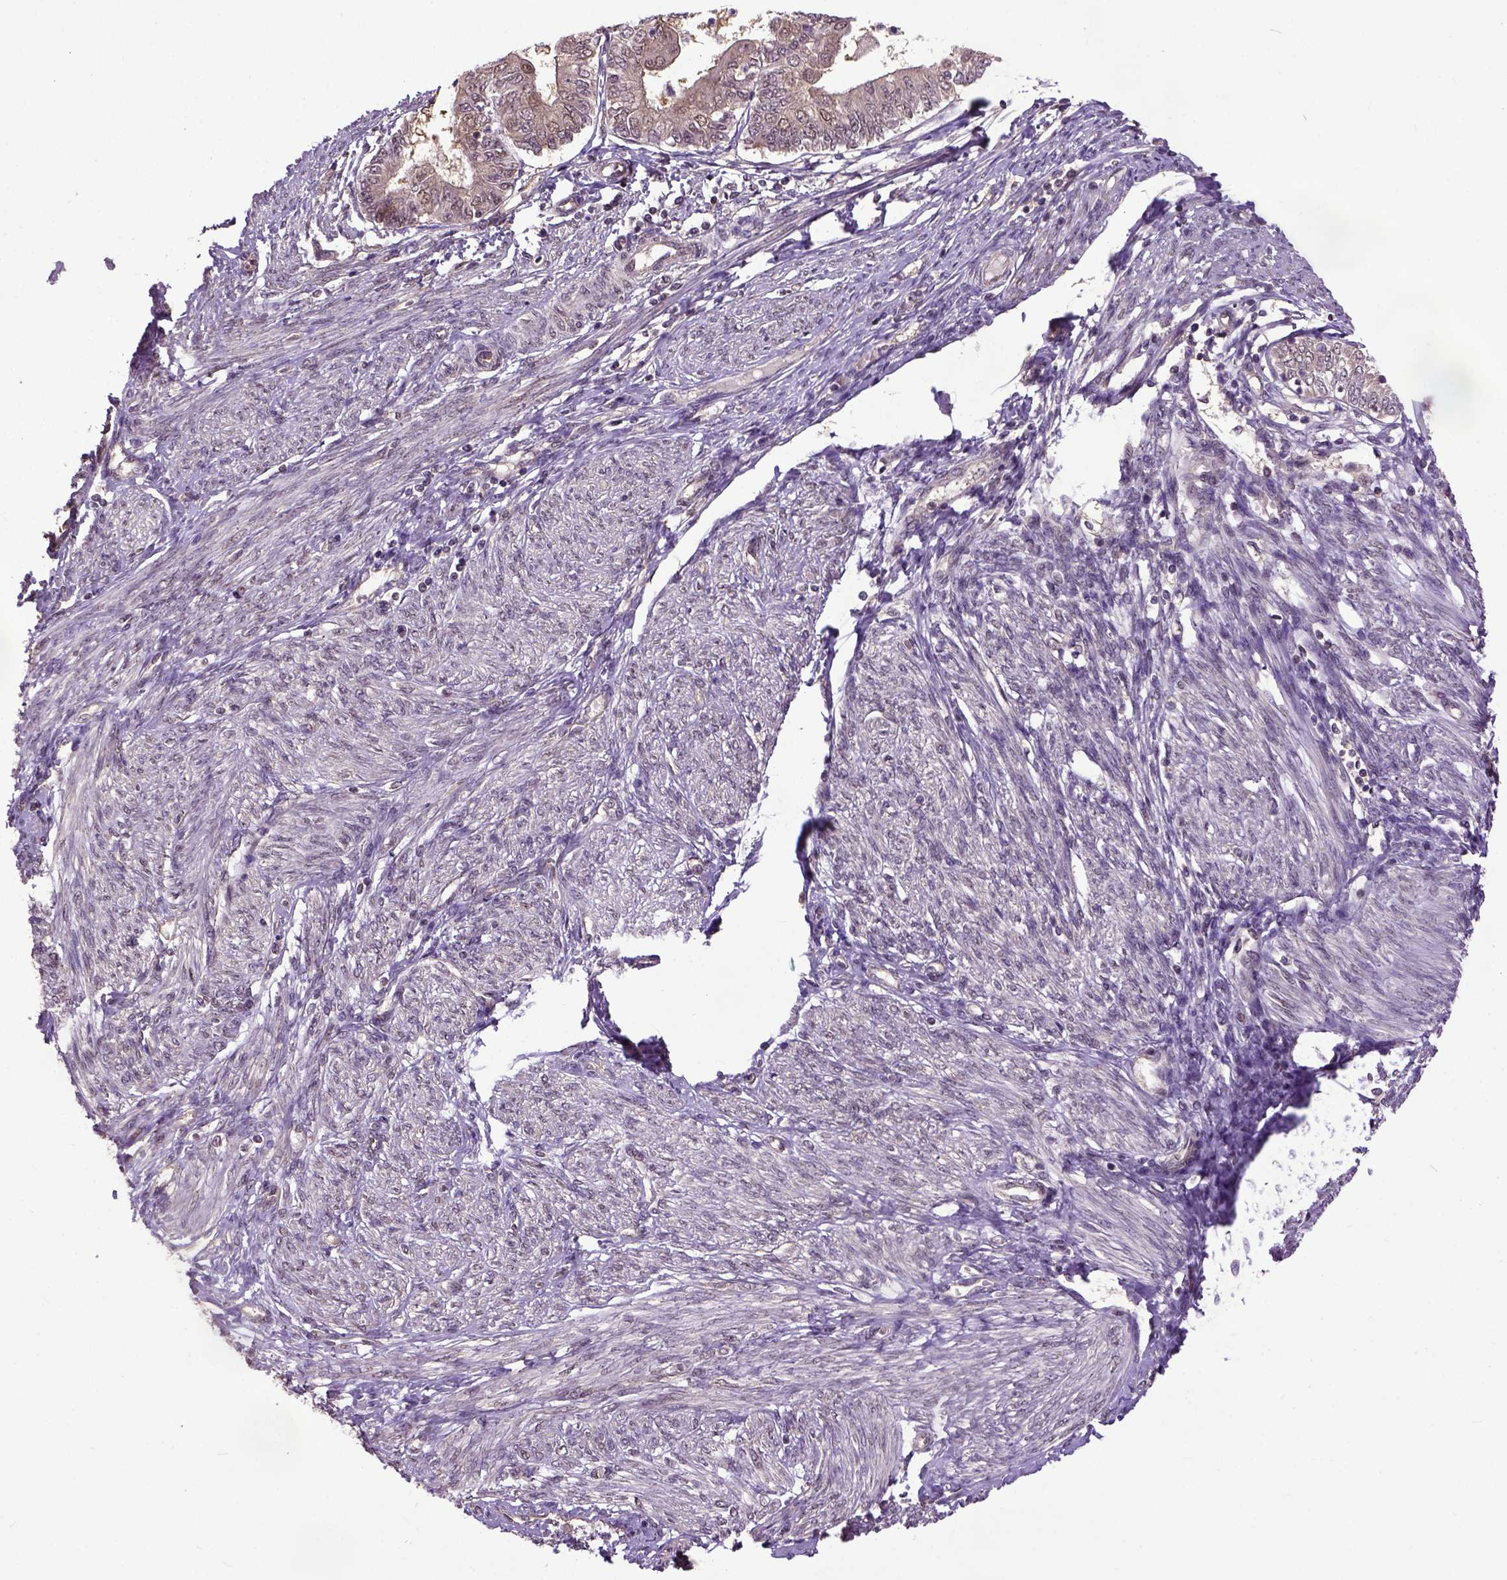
{"staining": {"intensity": "negative", "quantity": "none", "location": "none"}, "tissue": "endometrial cancer", "cell_type": "Tumor cells", "image_type": "cancer", "snomed": [{"axis": "morphology", "description": "Adenocarcinoma, NOS"}, {"axis": "topography", "description": "Endometrium"}], "caption": "High magnification brightfield microscopy of endometrial cancer stained with DAB (brown) and counterstained with hematoxylin (blue): tumor cells show no significant positivity.", "gene": "UBA3", "patient": {"sex": "female", "age": 68}}